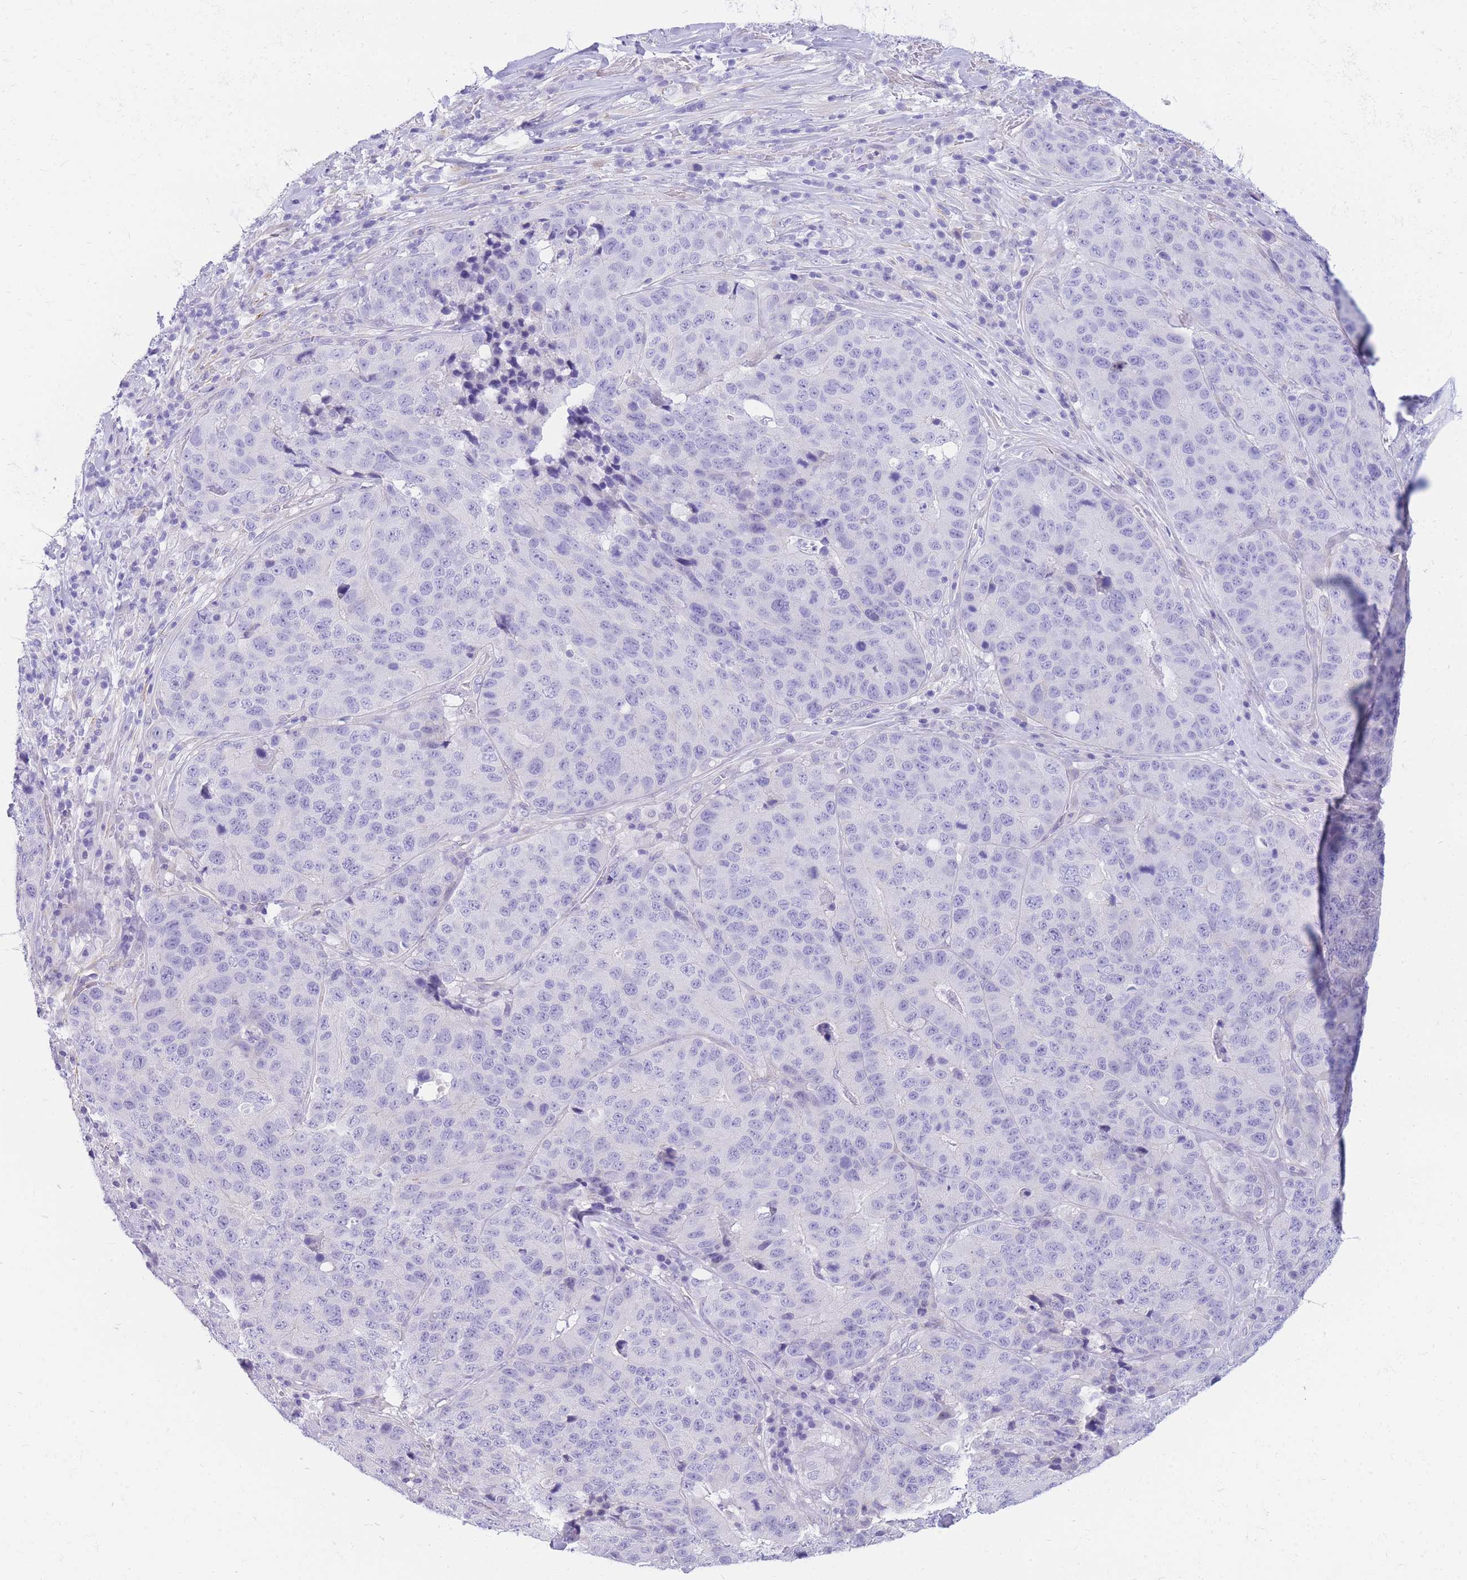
{"staining": {"intensity": "negative", "quantity": "none", "location": "none"}, "tissue": "stomach cancer", "cell_type": "Tumor cells", "image_type": "cancer", "snomed": [{"axis": "morphology", "description": "Adenocarcinoma, NOS"}, {"axis": "topography", "description": "Stomach"}], "caption": "Immunohistochemistry of adenocarcinoma (stomach) shows no positivity in tumor cells.", "gene": "ZNF311", "patient": {"sex": "male", "age": 71}}